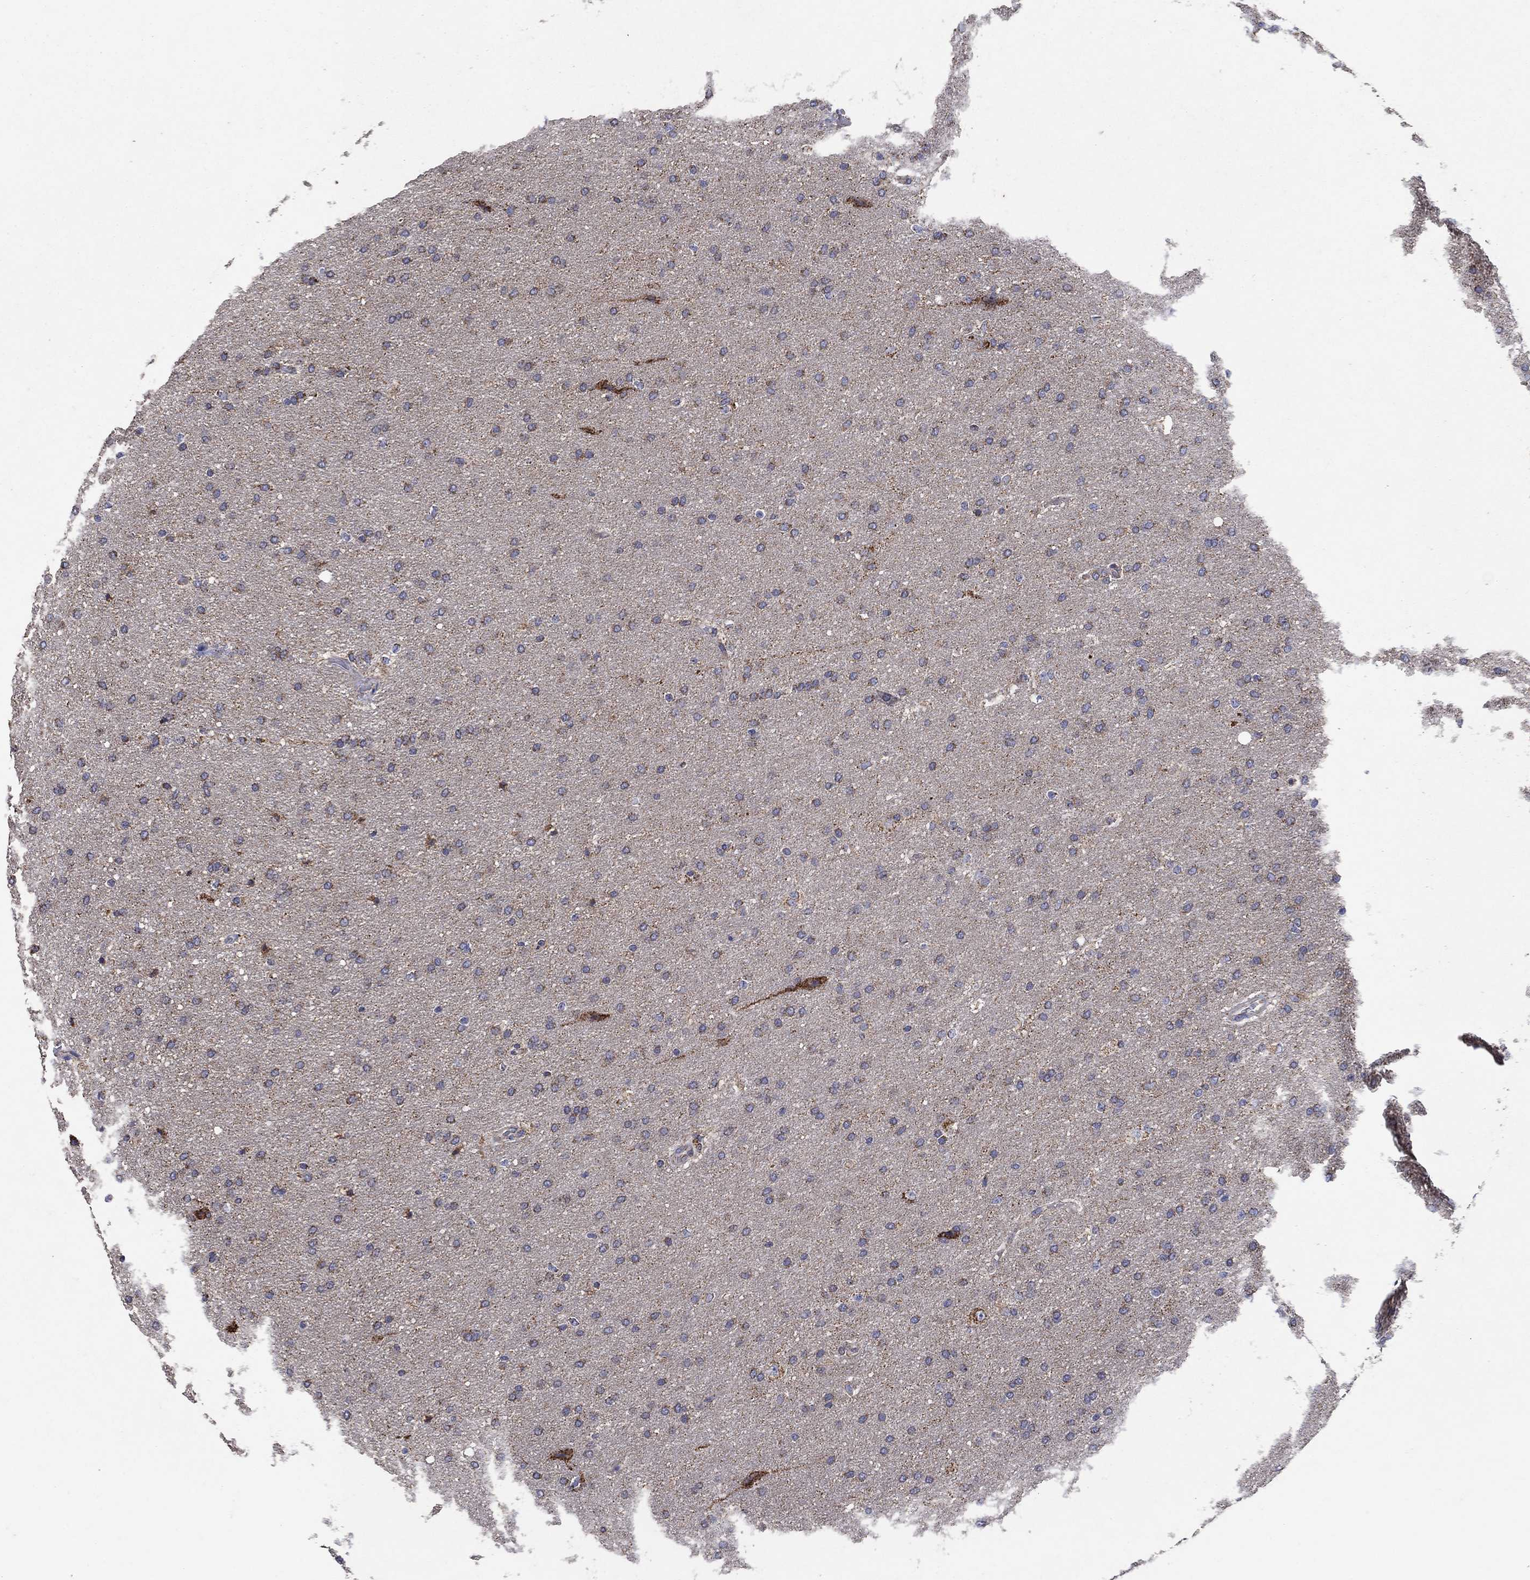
{"staining": {"intensity": "moderate", "quantity": "<25%", "location": "cytoplasmic/membranous"}, "tissue": "glioma", "cell_type": "Tumor cells", "image_type": "cancer", "snomed": [{"axis": "morphology", "description": "Glioma, malignant, Low grade"}, {"axis": "topography", "description": "Brain"}], "caption": "Tumor cells display low levels of moderate cytoplasmic/membranous expression in about <25% of cells in human malignant glioma (low-grade).", "gene": "C9orf85", "patient": {"sex": "female", "age": 37}}